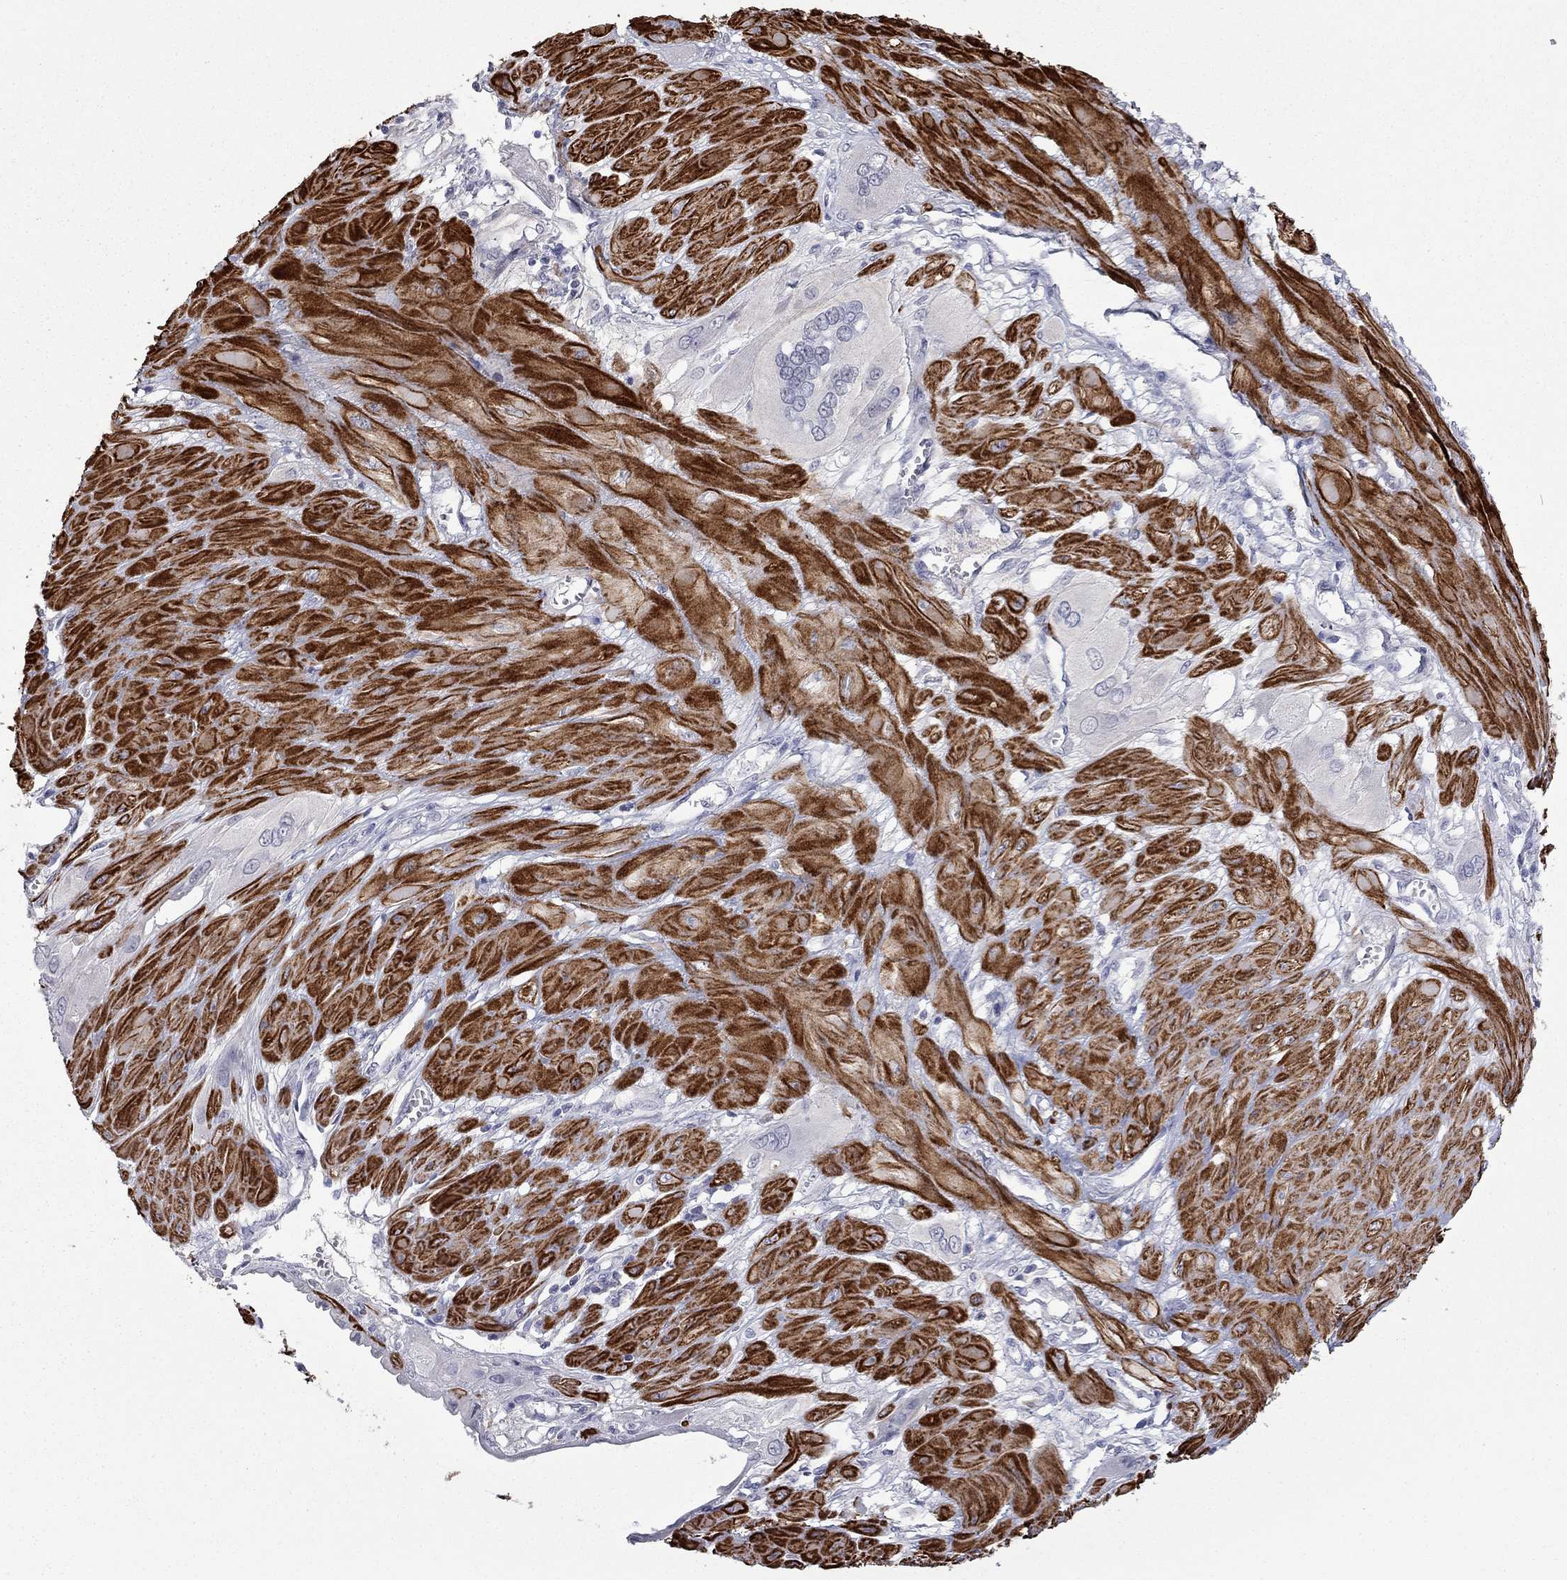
{"staining": {"intensity": "negative", "quantity": "none", "location": "none"}, "tissue": "cervical cancer", "cell_type": "Tumor cells", "image_type": "cancer", "snomed": [{"axis": "morphology", "description": "Squamous cell carcinoma, NOS"}, {"axis": "topography", "description": "Cervix"}], "caption": "Micrograph shows no significant protein staining in tumor cells of squamous cell carcinoma (cervical).", "gene": "IP6K3", "patient": {"sex": "female", "age": 34}}